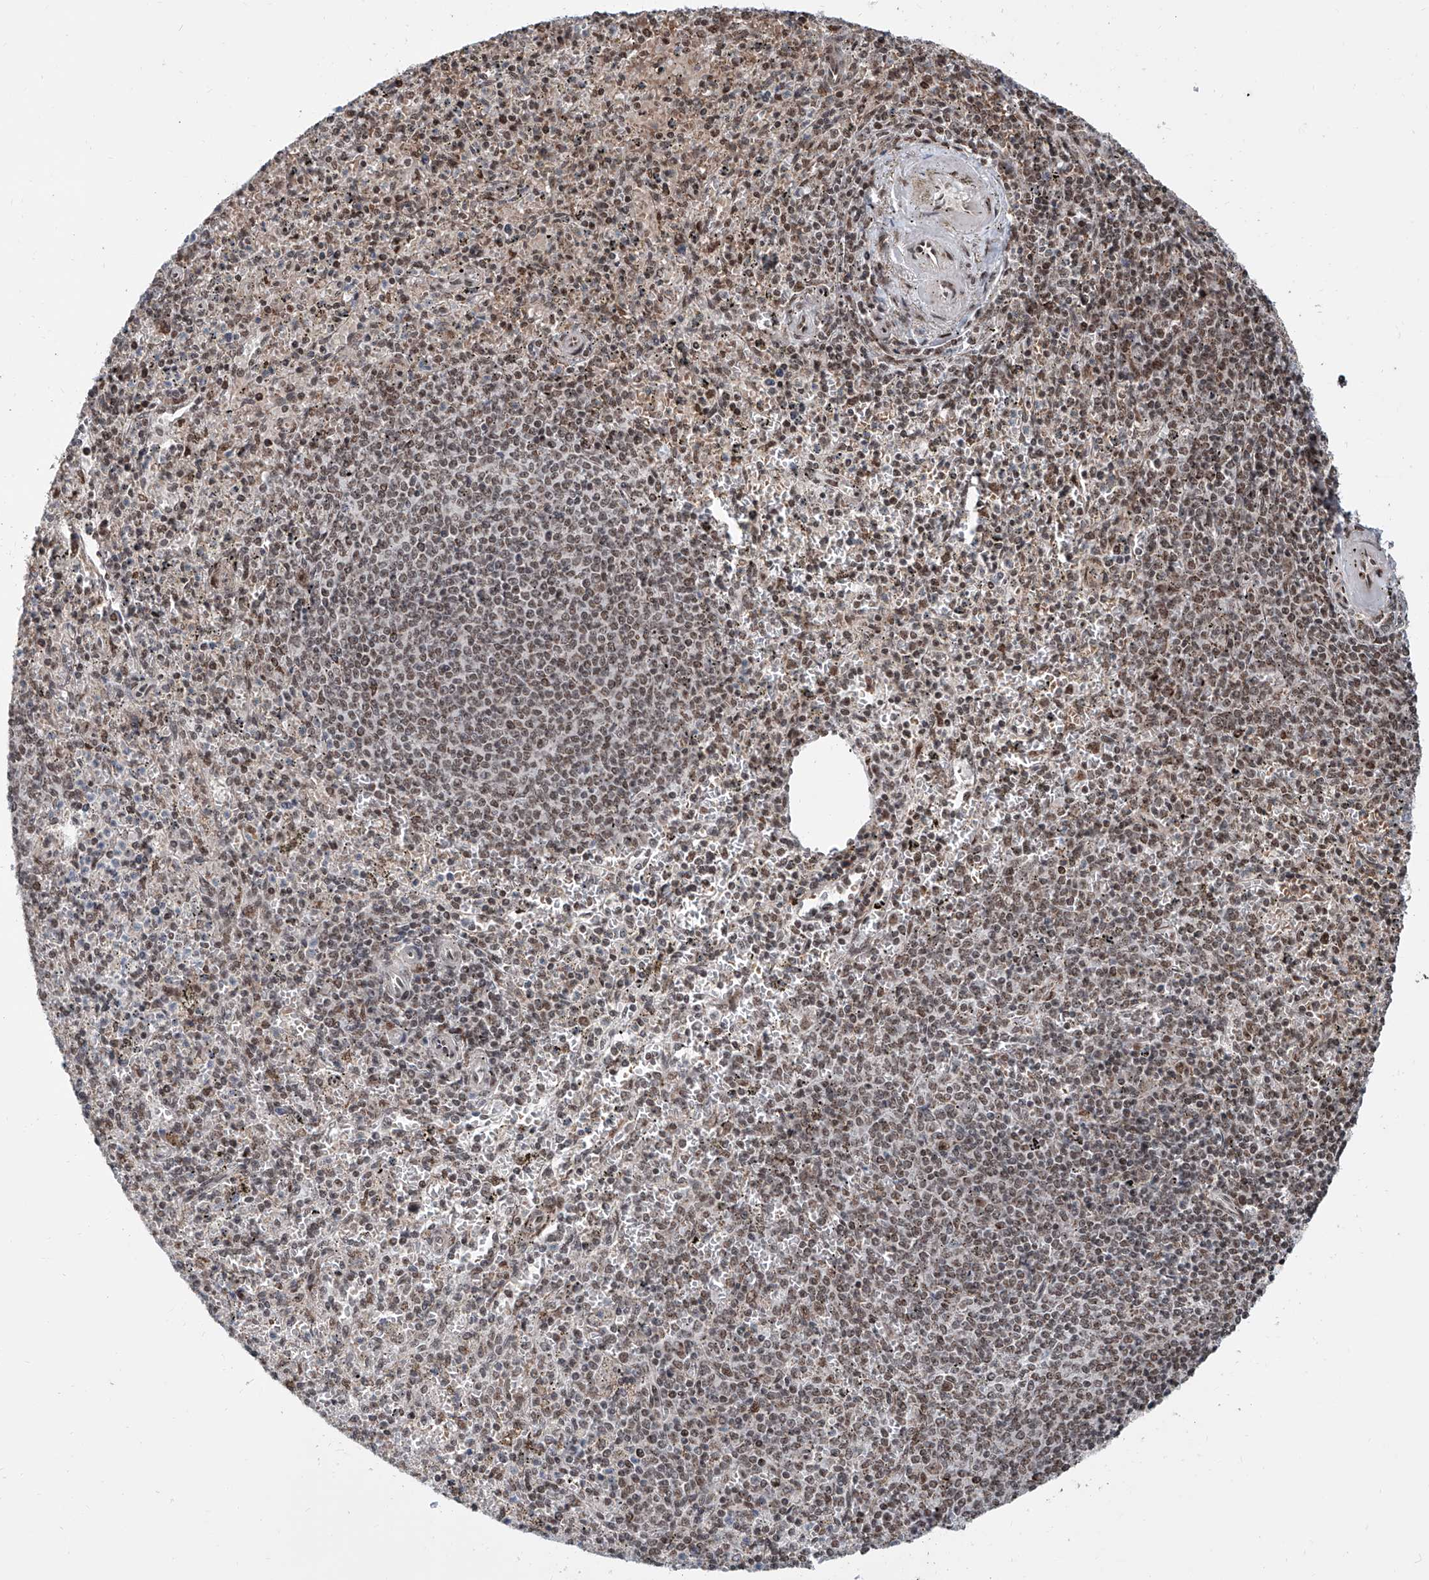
{"staining": {"intensity": "moderate", "quantity": "25%-75%", "location": "nuclear"}, "tissue": "spleen", "cell_type": "Cells in red pulp", "image_type": "normal", "snomed": [{"axis": "morphology", "description": "Normal tissue, NOS"}, {"axis": "topography", "description": "Spleen"}], "caption": "Benign spleen shows moderate nuclear expression in approximately 25%-75% of cells in red pulp (Brightfield microscopy of DAB IHC at high magnification)..", "gene": "SDE2", "patient": {"sex": "male", "age": 72}}